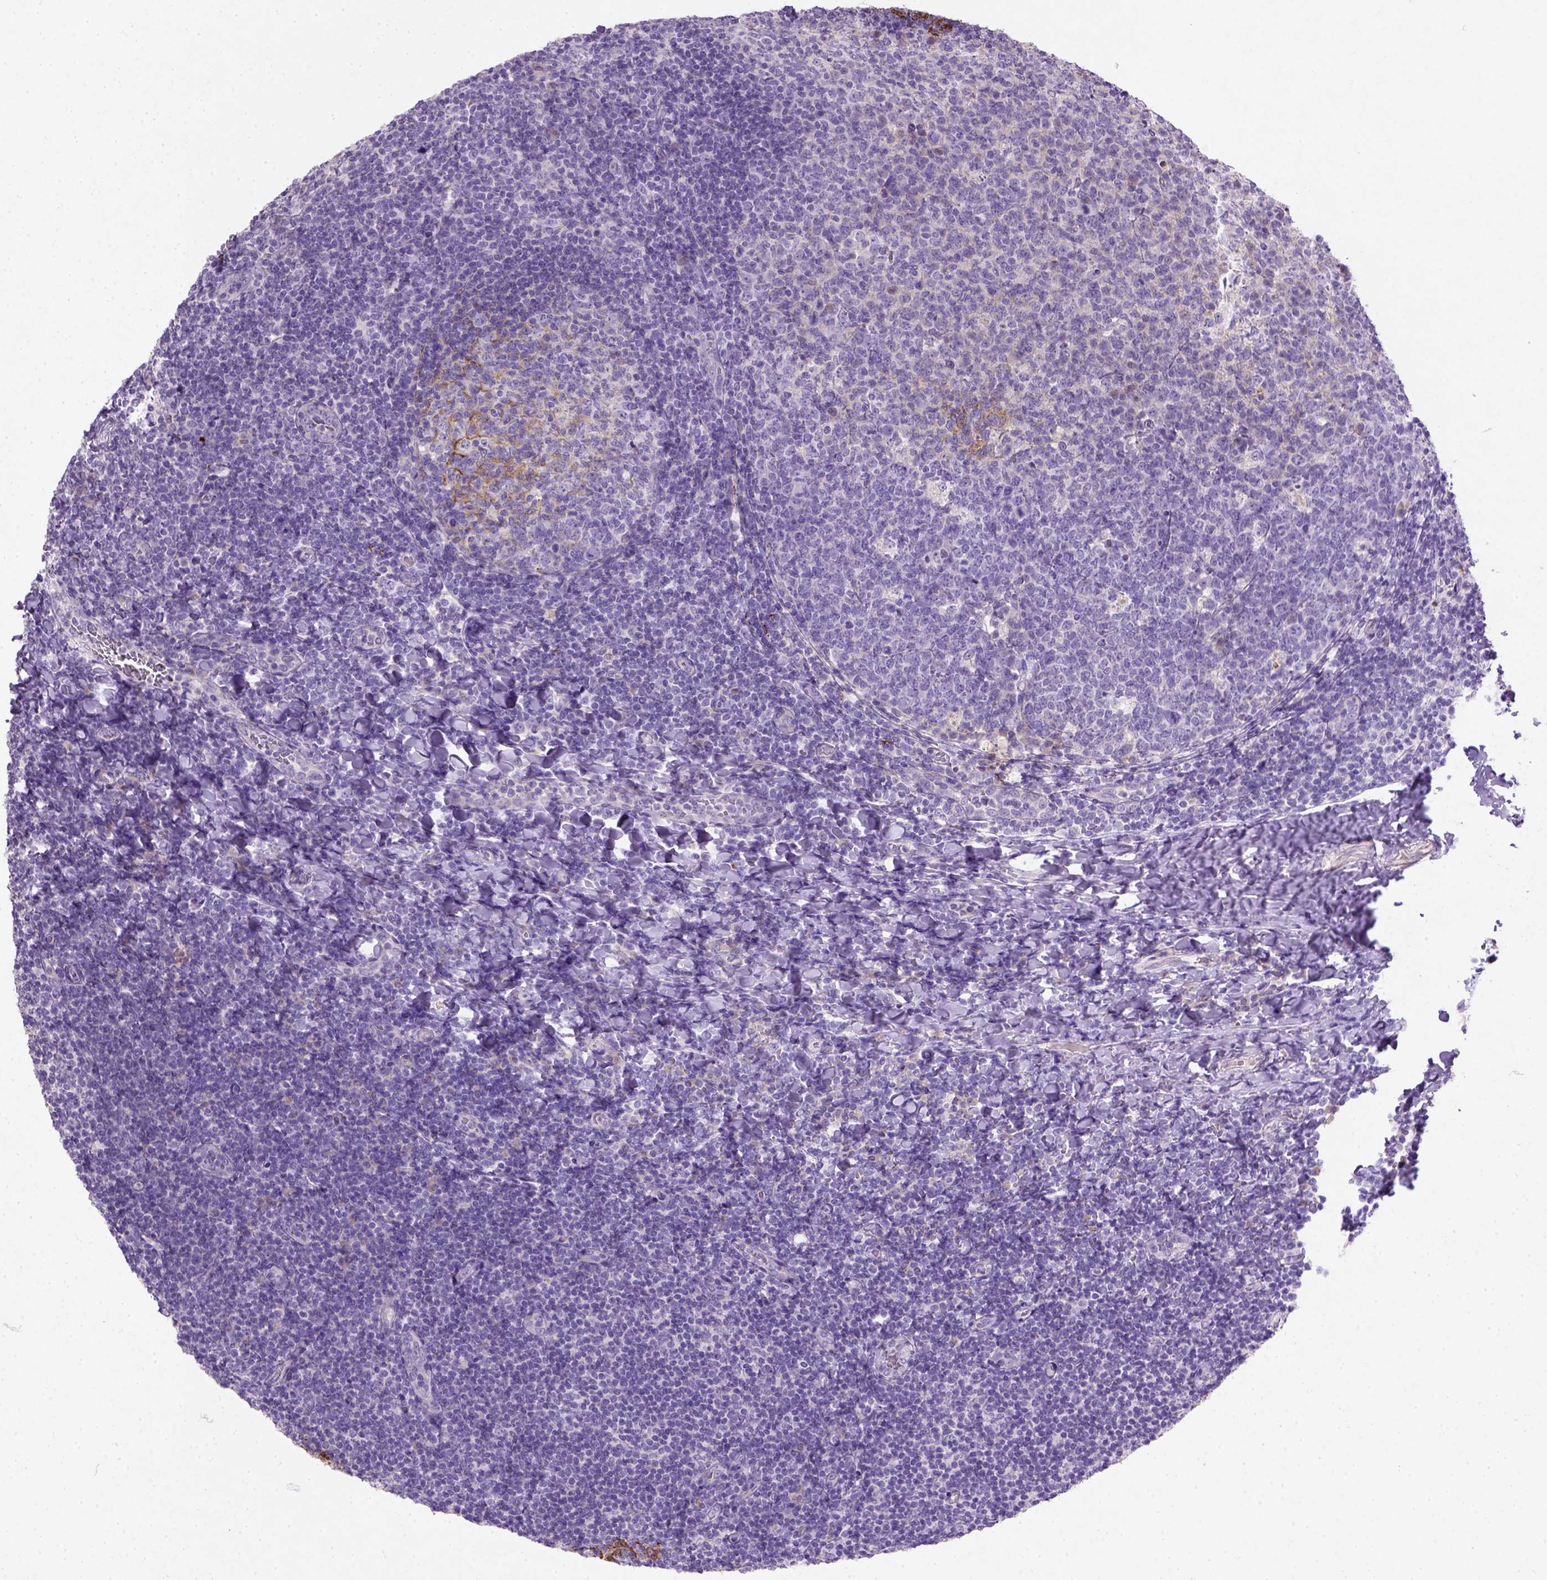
{"staining": {"intensity": "negative", "quantity": "none", "location": "none"}, "tissue": "tonsil", "cell_type": "Germinal center cells", "image_type": "normal", "snomed": [{"axis": "morphology", "description": "Normal tissue, NOS"}, {"axis": "topography", "description": "Tonsil"}], "caption": "A histopathology image of tonsil stained for a protein demonstrates no brown staining in germinal center cells.", "gene": "NUDT2", "patient": {"sex": "male", "age": 17}}